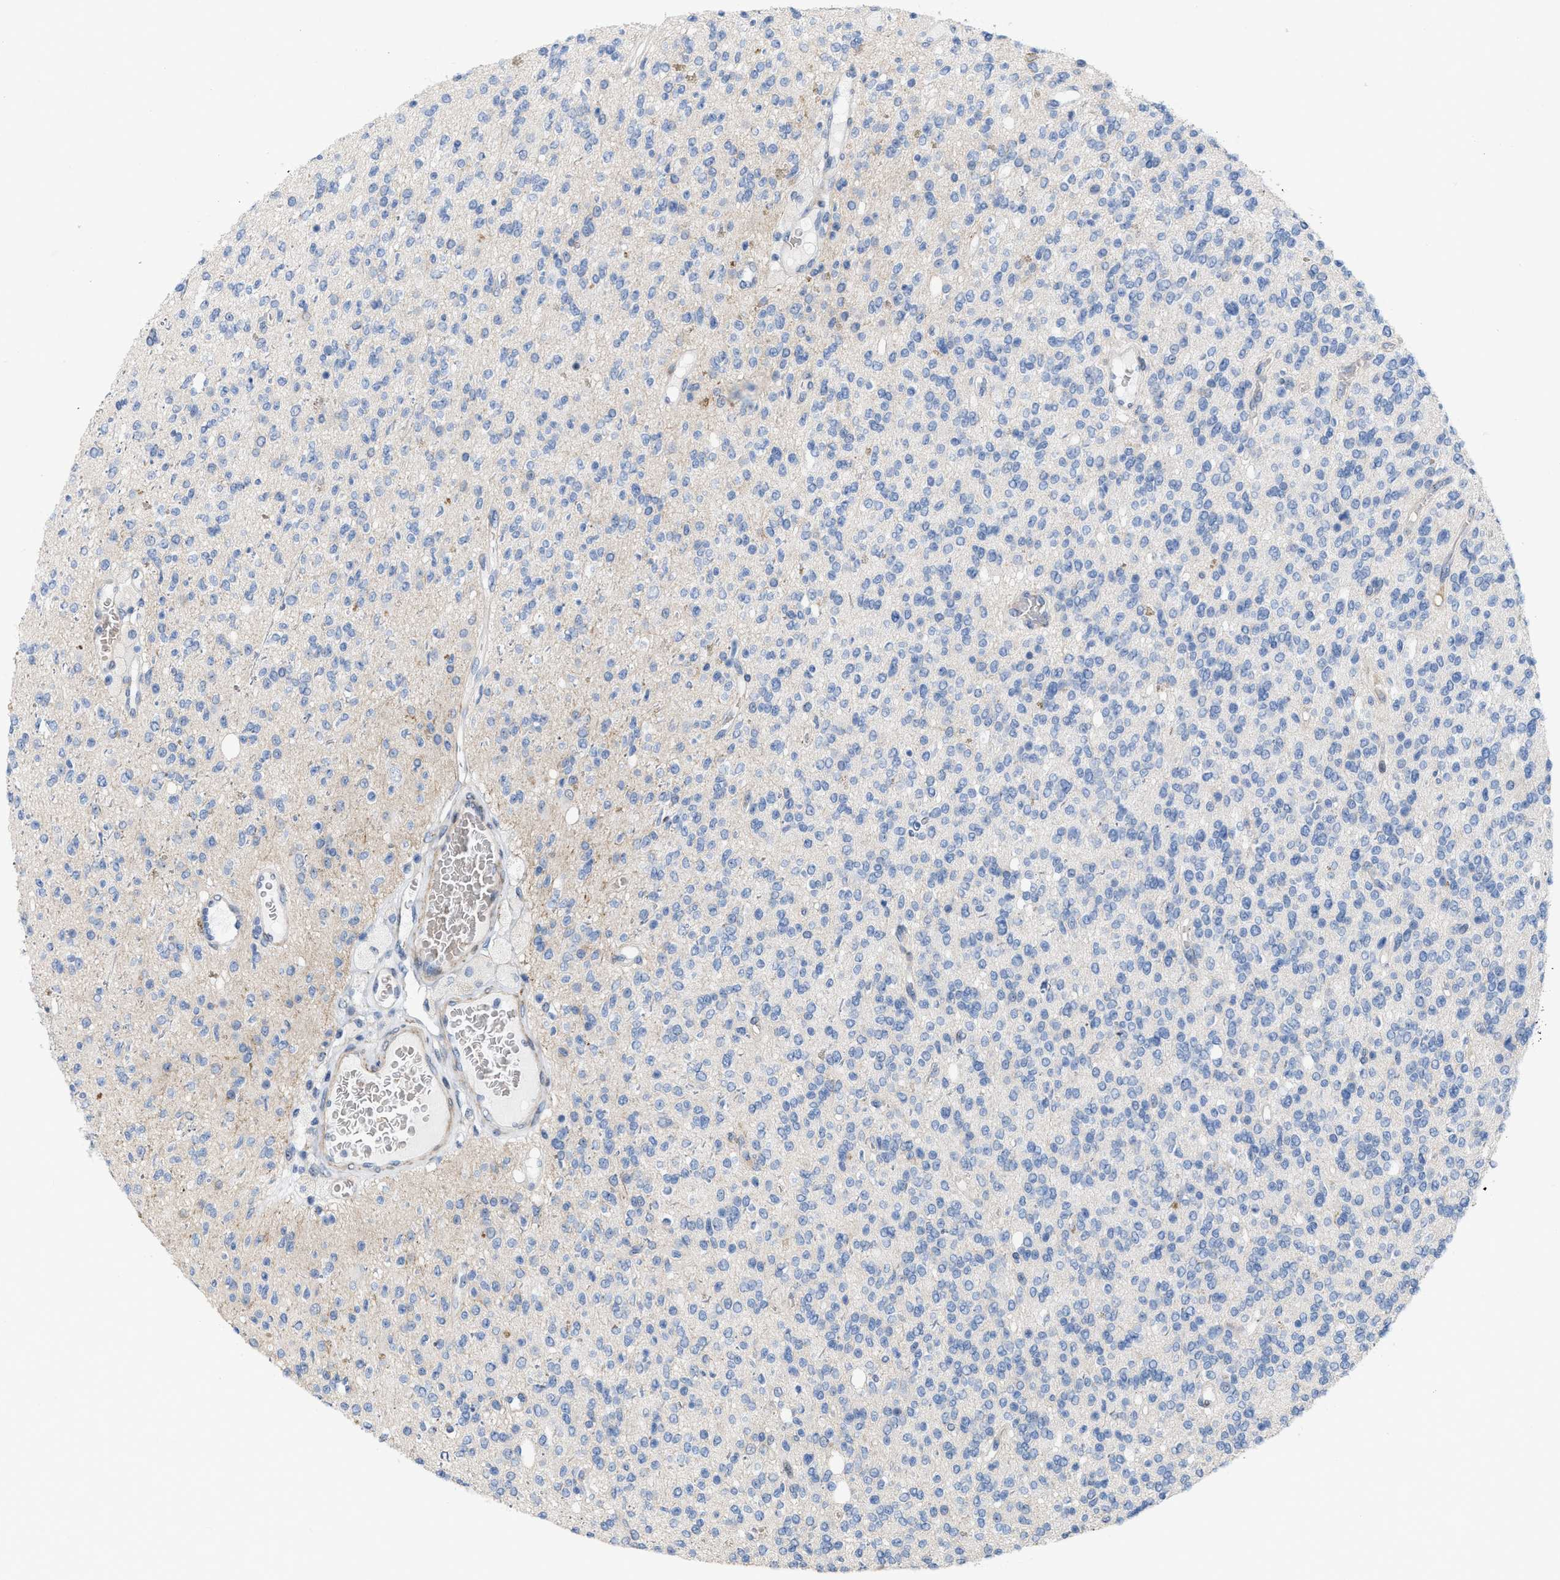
{"staining": {"intensity": "negative", "quantity": "none", "location": "none"}, "tissue": "glioma", "cell_type": "Tumor cells", "image_type": "cancer", "snomed": [{"axis": "morphology", "description": "Glioma, malignant, High grade"}, {"axis": "topography", "description": "Brain"}], "caption": "Immunohistochemistry (IHC) image of neoplastic tissue: human high-grade glioma (malignant) stained with DAB (3,3'-diaminobenzidine) shows no significant protein expression in tumor cells. The staining was performed using DAB to visualize the protein expression in brown, while the nuclei were stained in blue with hematoxylin (Magnification: 20x).", "gene": "POLR1F", "patient": {"sex": "male", "age": 34}}